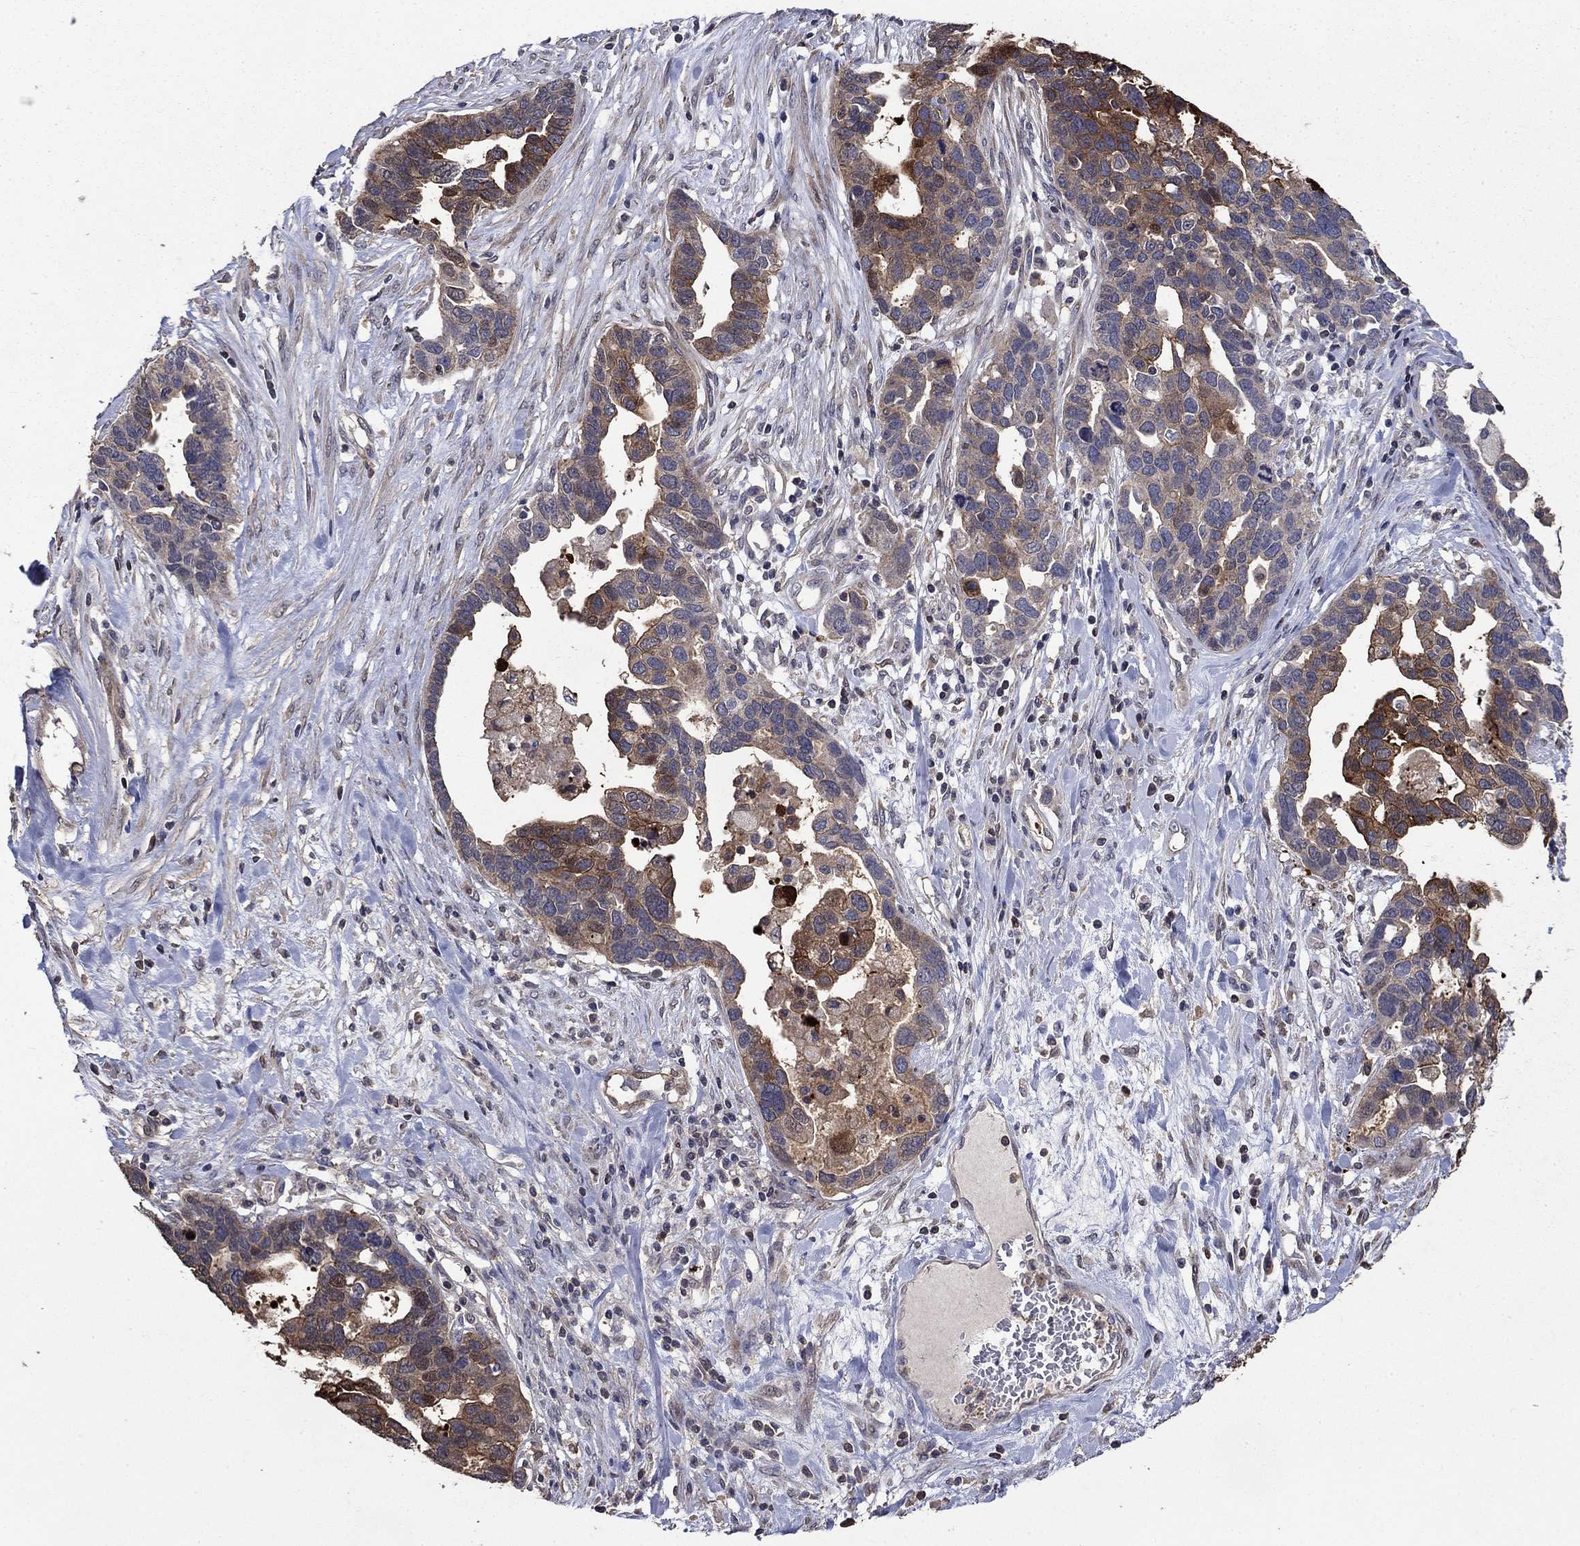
{"staining": {"intensity": "strong", "quantity": "<25%", "location": "cytoplasmic/membranous"}, "tissue": "ovarian cancer", "cell_type": "Tumor cells", "image_type": "cancer", "snomed": [{"axis": "morphology", "description": "Cystadenocarcinoma, serous, NOS"}, {"axis": "topography", "description": "Ovary"}], "caption": "Brown immunohistochemical staining in ovarian cancer shows strong cytoplasmic/membranous expression in approximately <25% of tumor cells. (Stains: DAB in brown, nuclei in blue, Microscopy: brightfield microscopy at high magnification).", "gene": "DVL1", "patient": {"sex": "female", "age": 54}}